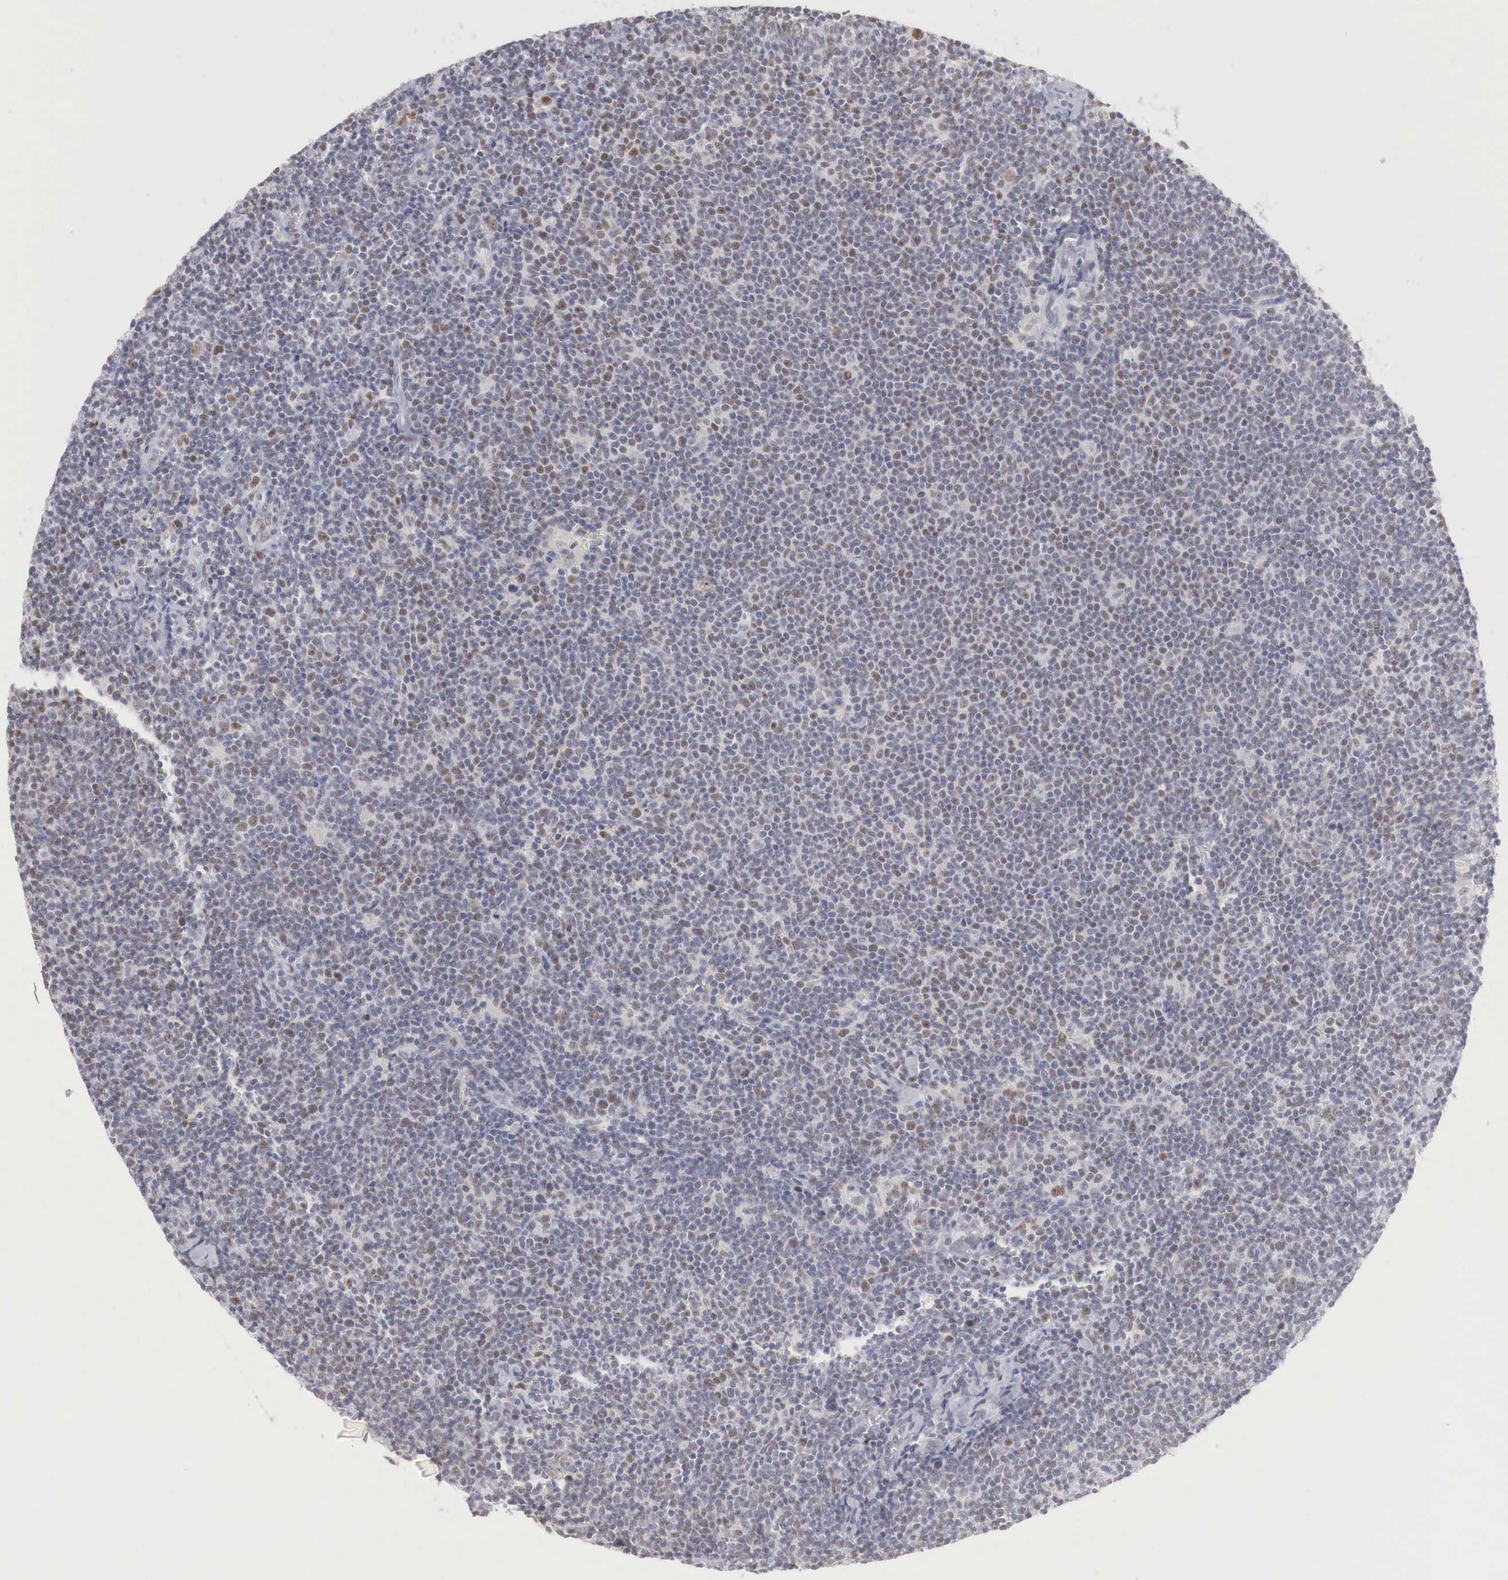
{"staining": {"intensity": "moderate", "quantity": "25%-75%", "location": "nuclear"}, "tissue": "lymphoma", "cell_type": "Tumor cells", "image_type": "cancer", "snomed": [{"axis": "morphology", "description": "Malignant lymphoma, non-Hodgkin's type, Low grade"}, {"axis": "topography", "description": "Lymph node"}], "caption": "IHC staining of lymphoma, which reveals medium levels of moderate nuclear expression in about 25%-75% of tumor cells indicating moderate nuclear protein expression. The staining was performed using DAB (3,3'-diaminobenzidine) (brown) for protein detection and nuclei were counterstained in hematoxylin (blue).", "gene": "FOXP2", "patient": {"sex": "male", "age": 65}}